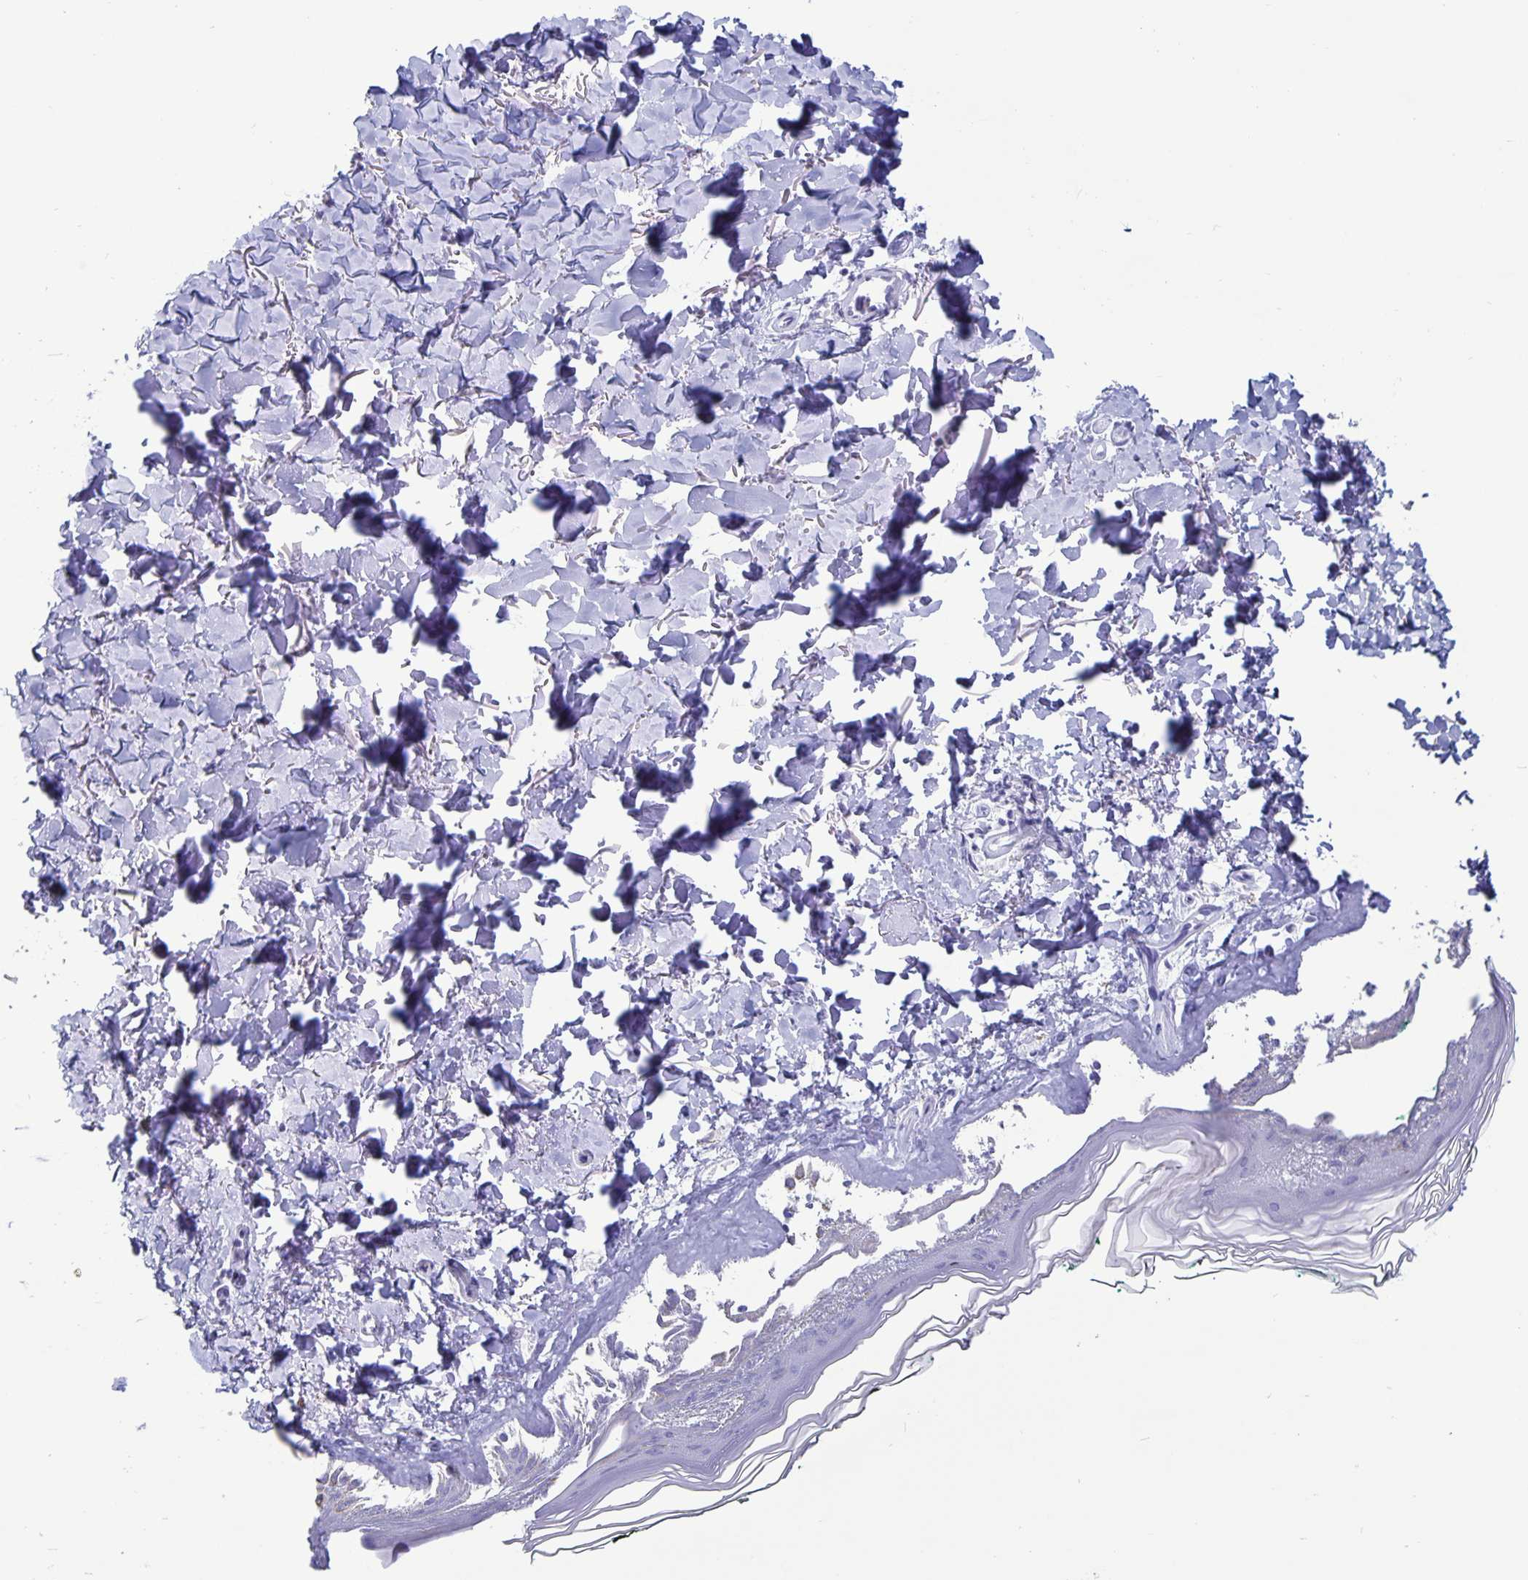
{"staining": {"intensity": "negative", "quantity": "none", "location": "none"}, "tissue": "skin", "cell_type": "Fibroblasts", "image_type": "normal", "snomed": [{"axis": "morphology", "description": "Normal tissue, NOS"}, {"axis": "topography", "description": "Skin"}, {"axis": "topography", "description": "Peripheral nerve tissue"}], "caption": "This is a photomicrograph of immunohistochemistry (IHC) staining of unremarkable skin, which shows no positivity in fibroblasts.", "gene": "BPIFA3", "patient": {"sex": "female", "age": 45}}